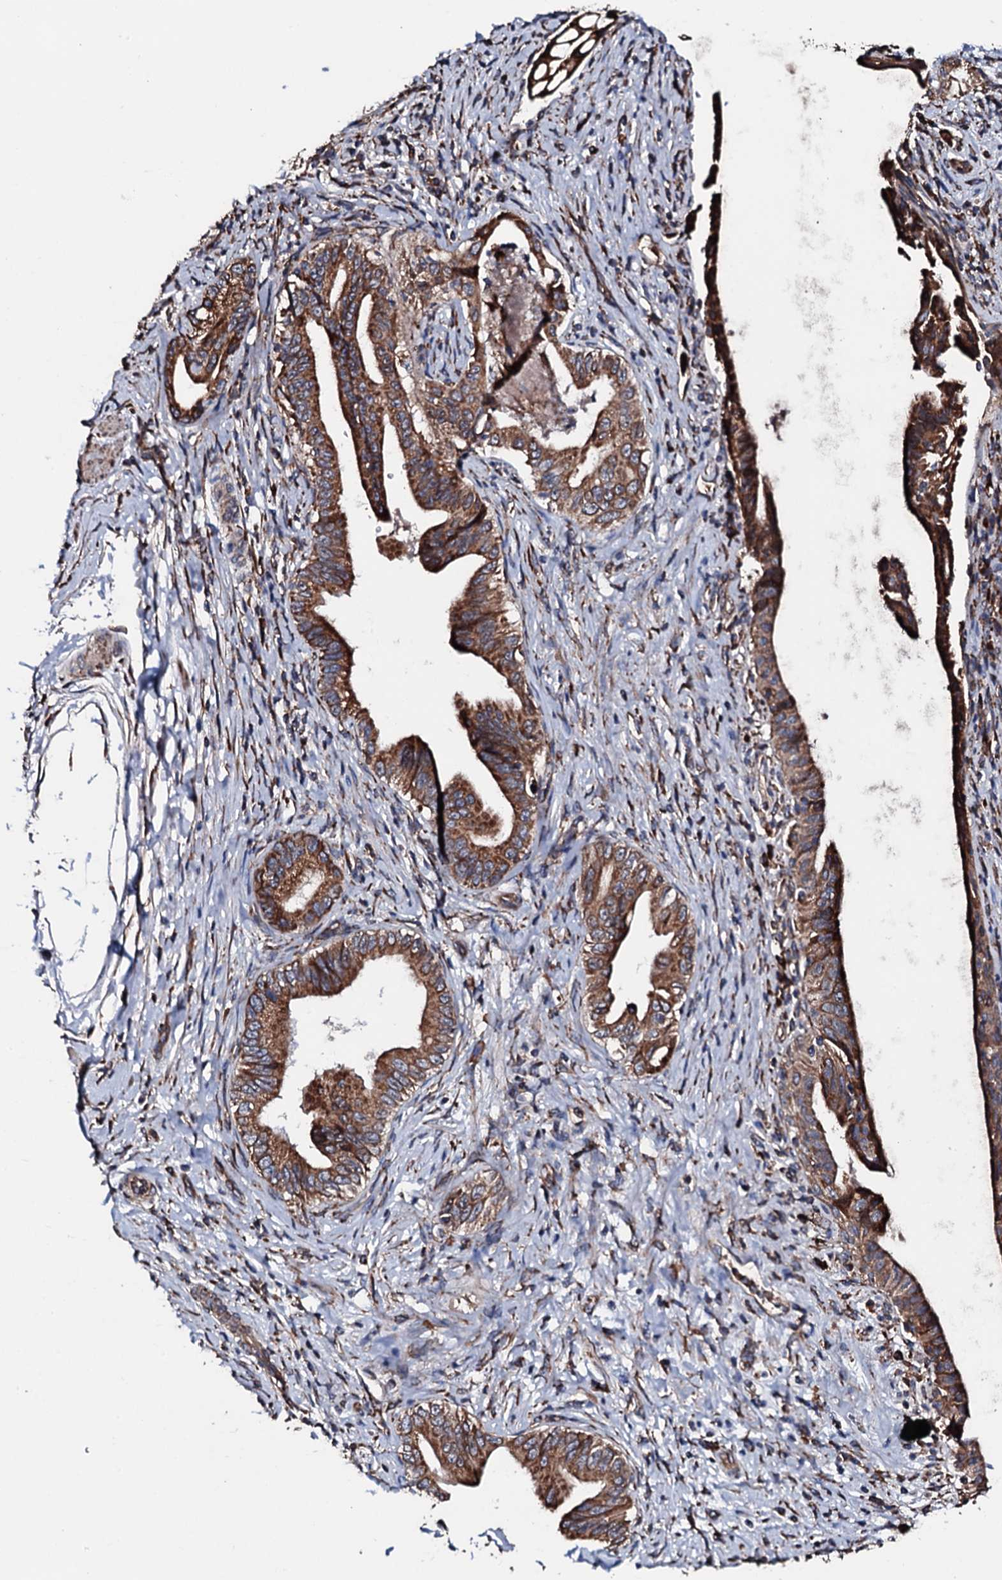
{"staining": {"intensity": "strong", "quantity": ">75%", "location": "cytoplasmic/membranous"}, "tissue": "pancreatic cancer", "cell_type": "Tumor cells", "image_type": "cancer", "snomed": [{"axis": "morphology", "description": "Adenocarcinoma, NOS"}, {"axis": "topography", "description": "Pancreas"}], "caption": "This image reveals pancreatic cancer stained with IHC to label a protein in brown. The cytoplasmic/membranous of tumor cells show strong positivity for the protein. Nuclei are counter-stained blue.", "gene": "RAB12", "patient": {"sex": "female", "age": 55}}